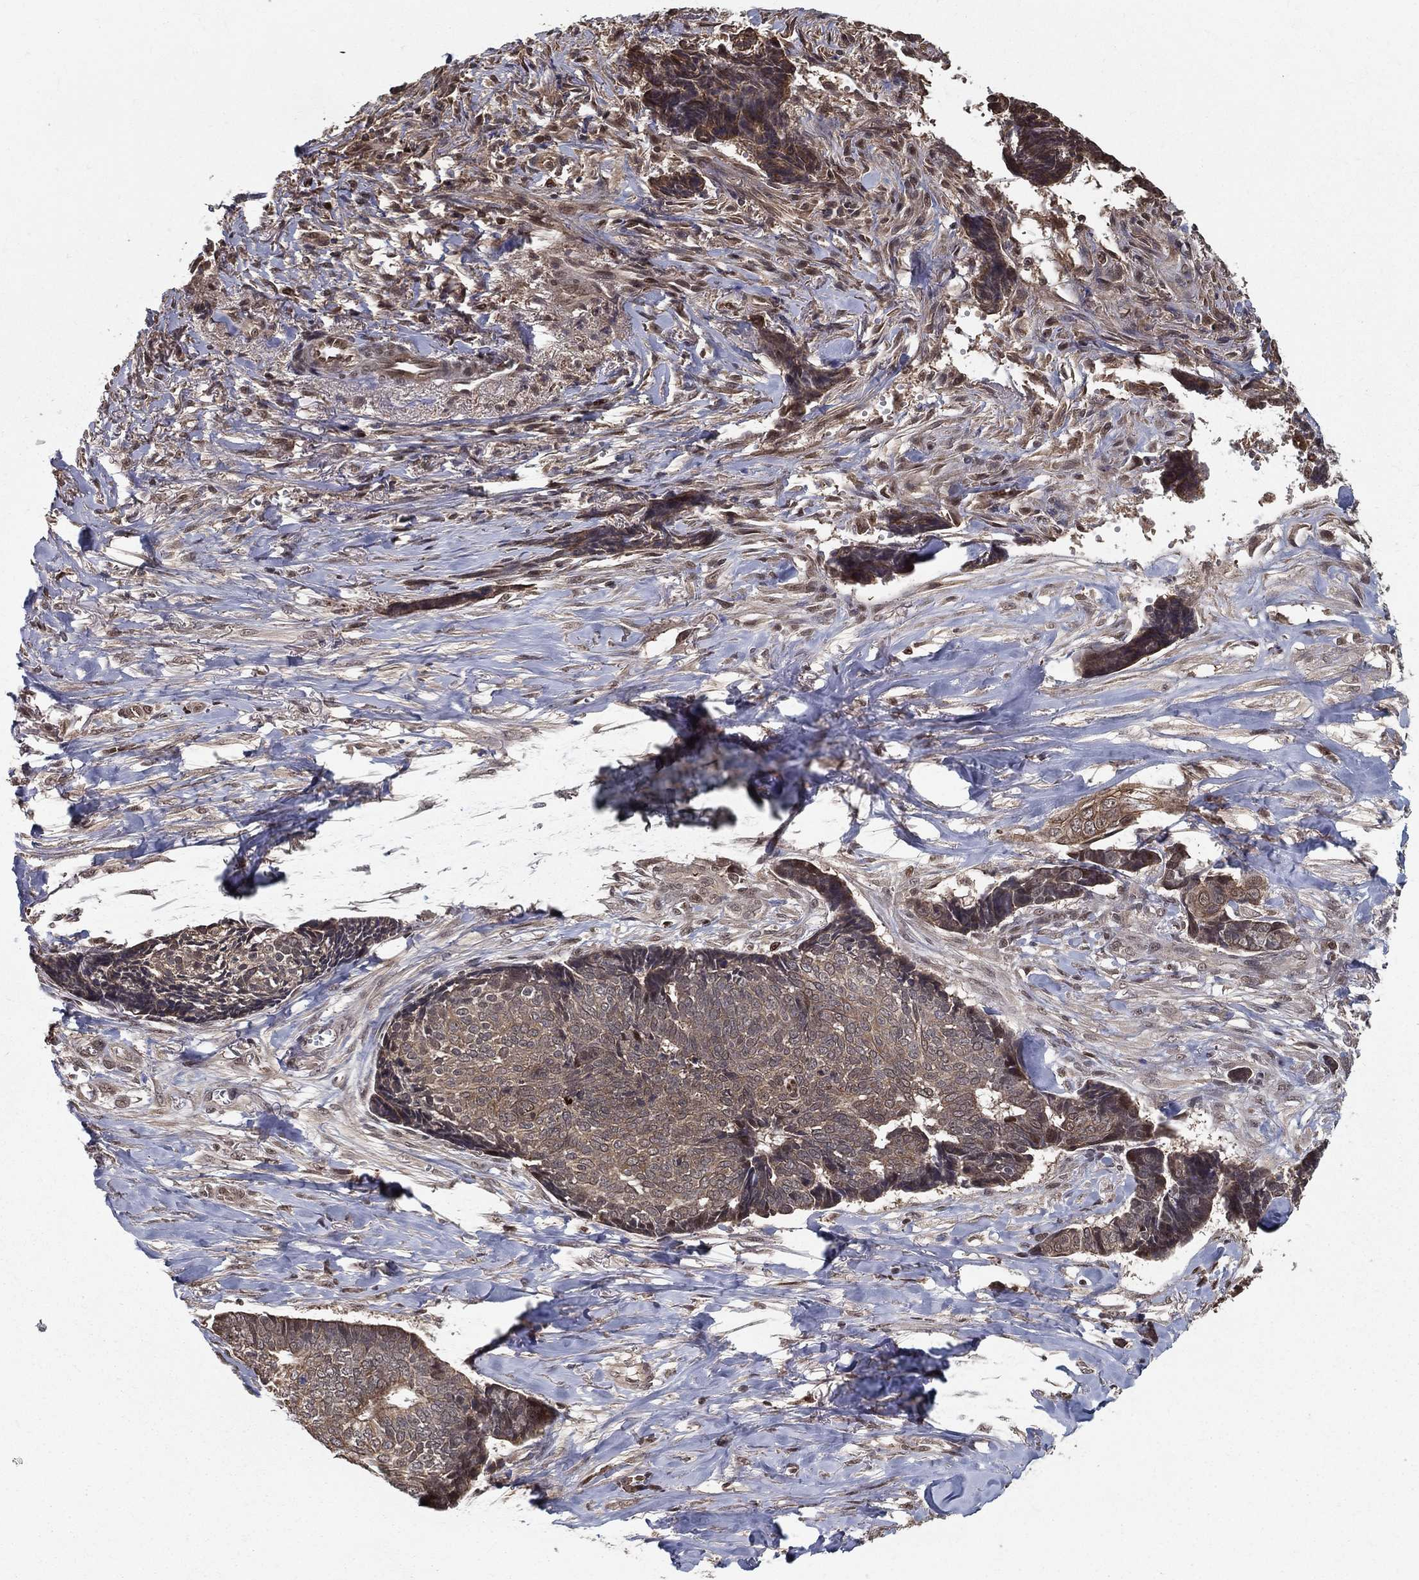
{"staining": {"intensity": "weak", "quantity": "25%-75%", "location": "cytoplasmic/membranous"}, "tissue": "skin cancer", "cell_type": "Tumor cells", "image_type": "cancer", "snomed": [{"axis": "morphology", "description": "Basal cell carcinoma"}, {"axis": "topography", "description": "Skin"}], "caption": "Weak cytoplasmic/membranous protein staining is appreciated in about 25%-75% of tumor cells in basal cell carcinoma (skin).", "gene": "SLC6A6", "patient": {"sex": "male", "age": 86}}